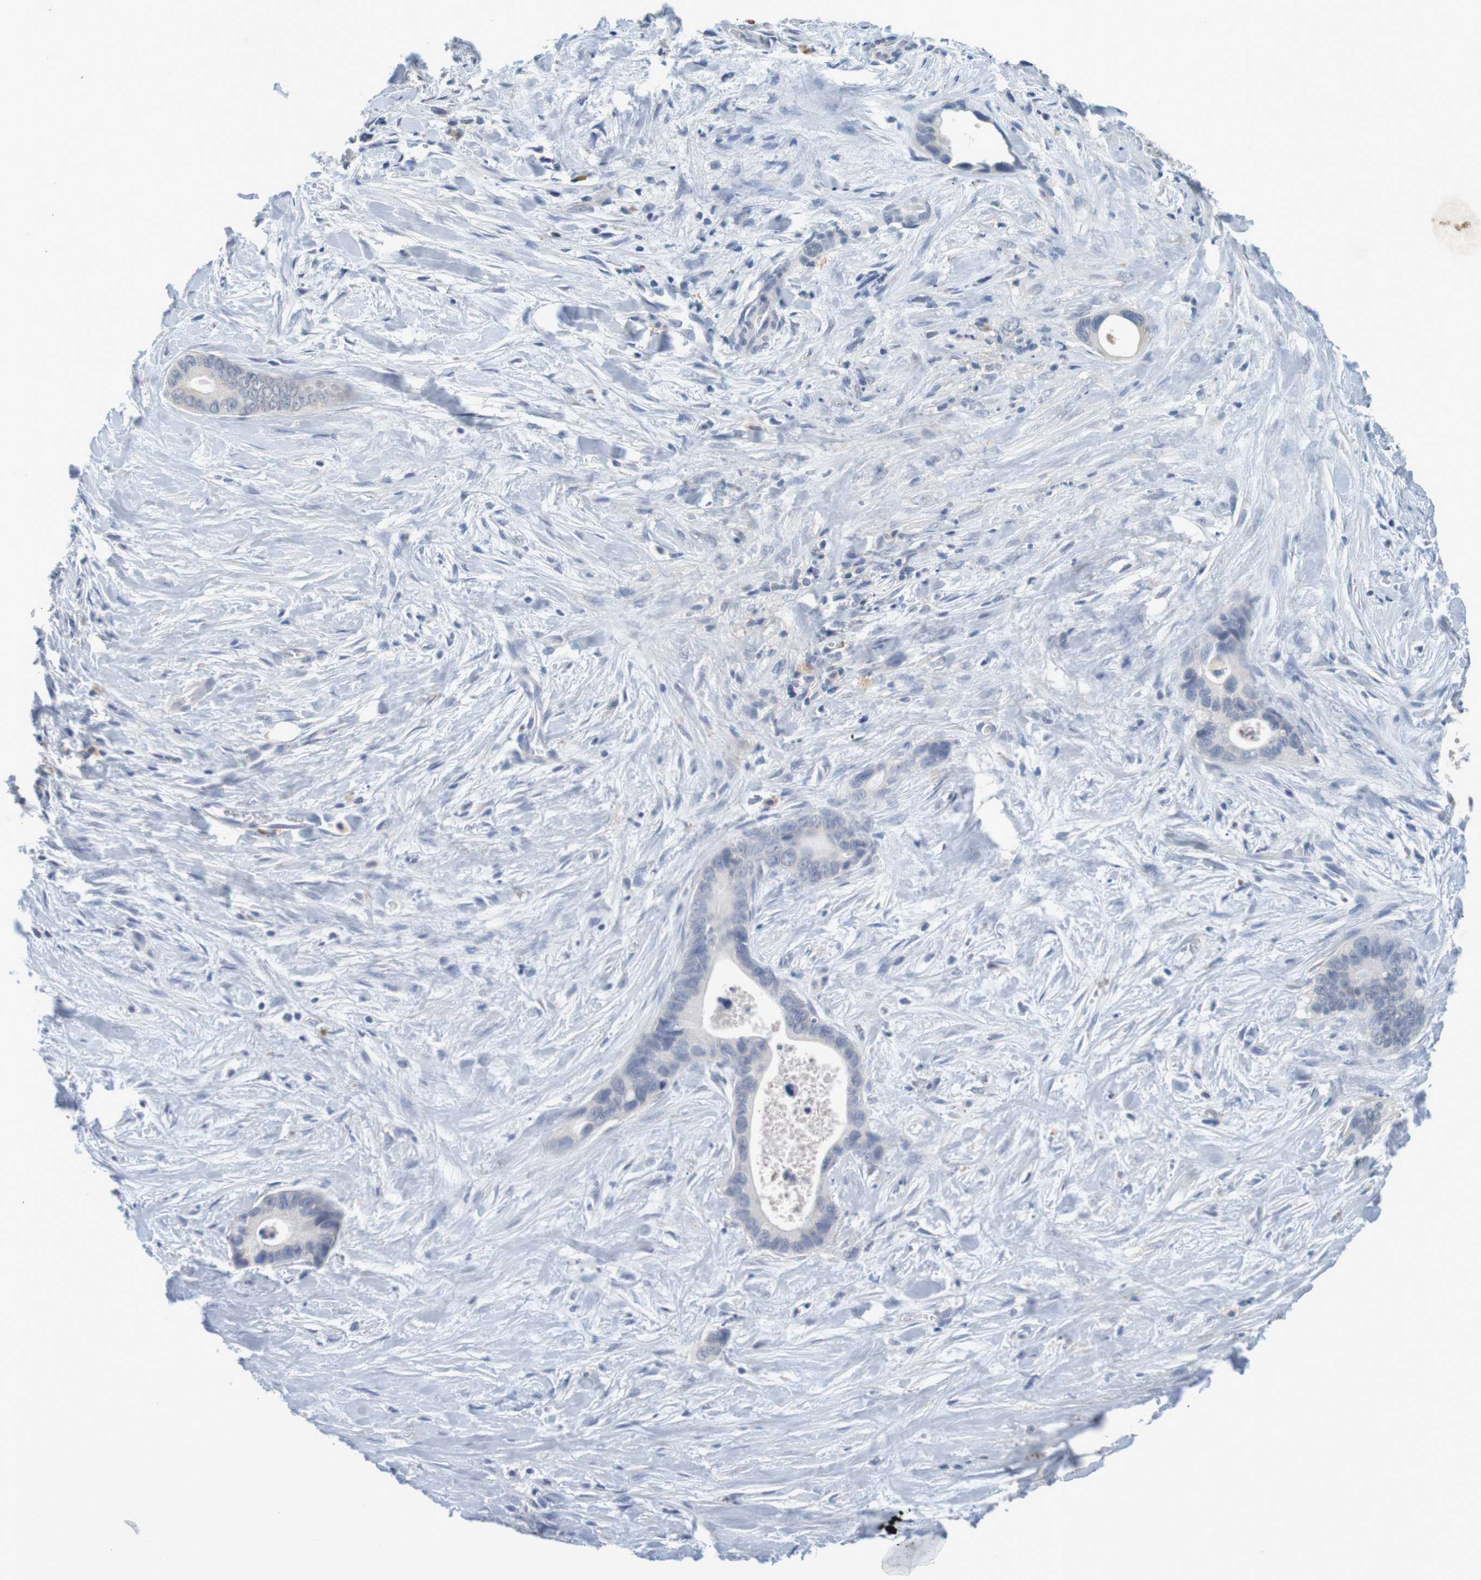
{"staining": {"intensity": "weak", "quantity": "<25%", "location": "cytoplasmic/membranous"}, "tissue": "liver cancer", "cell_type": "Tumor cells", "image_type": "cancer", "snomed": [{"axis": "morphology", "description": "Cholangiocarcinoma"}, {"axis": "topography", "description": "Liver"}], "caption": "Liver cancer (cholangiocarcinoma) stained for a protein using immunohistochemistry (IHC) reveals no positivity tumor cells.", "gene": "LTA", "patient": {"sex": "female", "age": 55}}